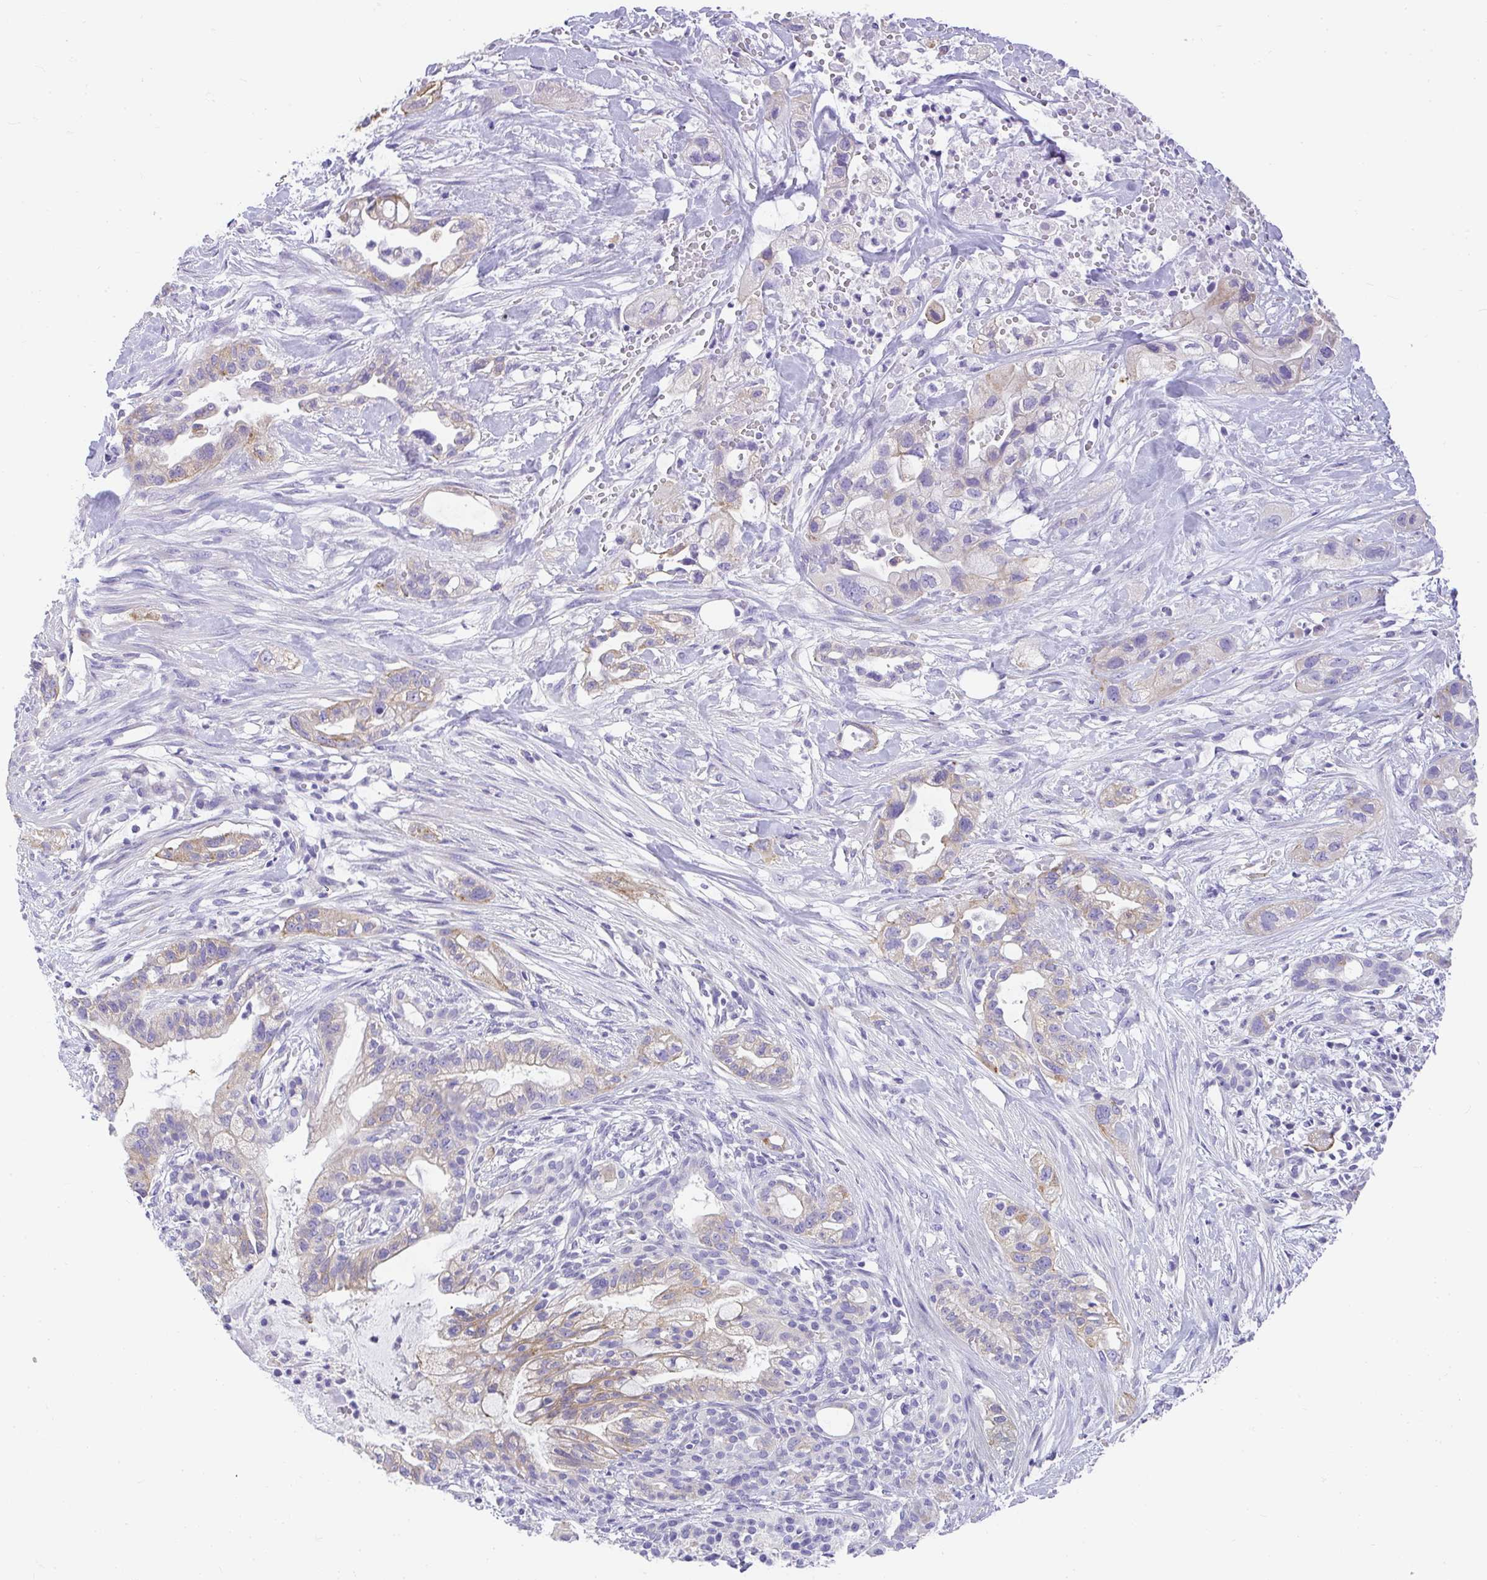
{"staining": {"intensity": "weak", "quantity": "25%-75%", "location": "cytoplasmic/membranous"}, "tissue": "pancreatic cancer", "cell_type": "Tumor cells", "image_type": "cancer", "snomed": [{"axis": "morphology", "description": "Adenocarcinoma, NOS"}, {"axis": "topography", "description": "Pancreas"}], "caption": "Immunohistochemistry (IHC) of human pancreatic cancer shows low levels of weak cytoplasmic/membranous staining in about 25%-75% of tumor cells.", "gene": "PLPPR3", "patient": {"sex": "male", "age": 44}}